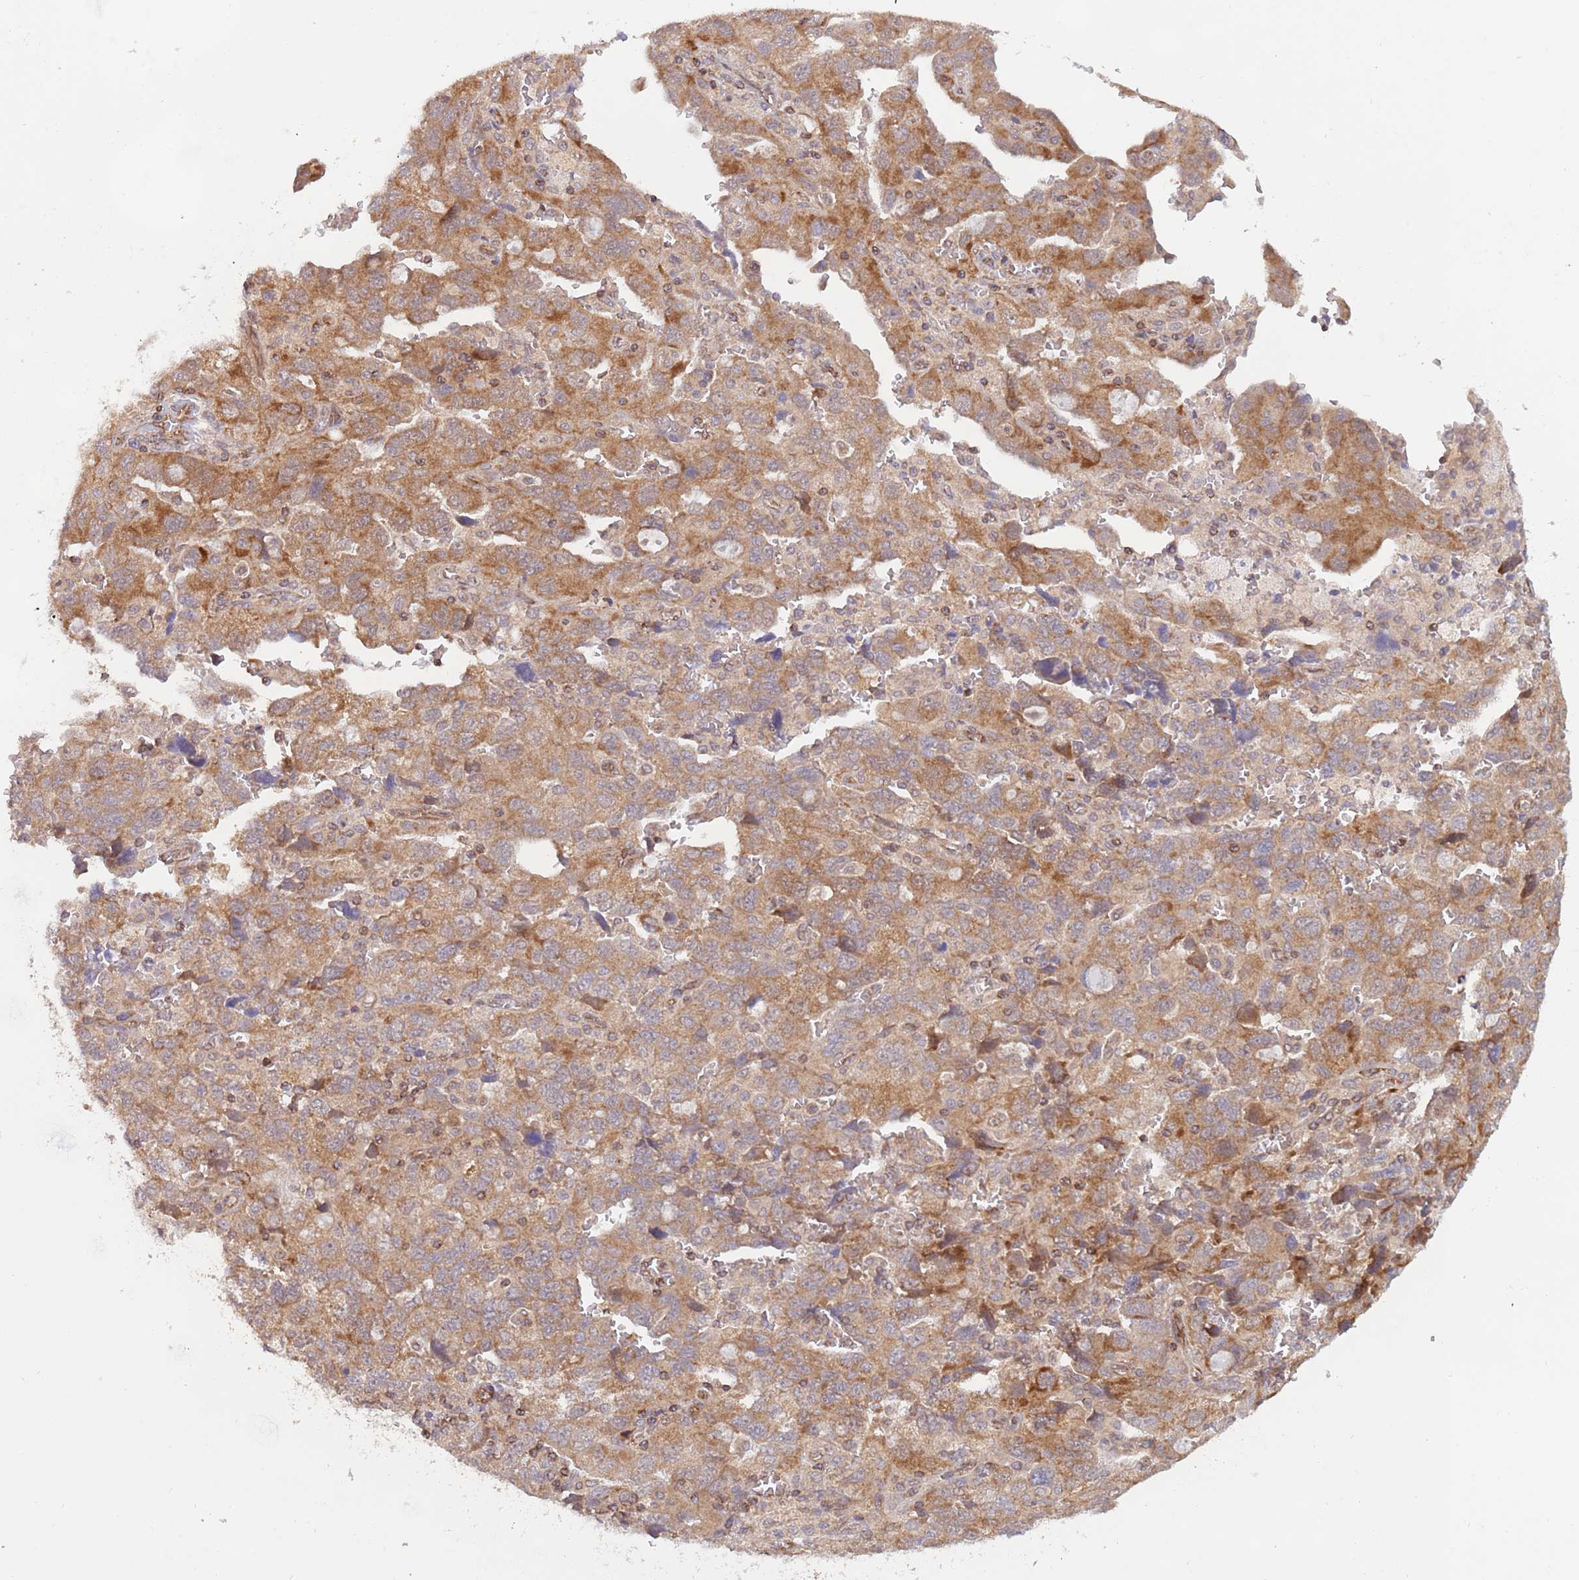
{"staining": {"intensity": "moderate", "quantity": ">75%", "location": "cytoplasmic/membranous"}, "tissue": "ovarian cancer", "cell_type": "Tumor cells", "image_type": "cancer", "snomed": [{"axis": "morphology", "description": "Carcinoma, NOS"}, {"axis": "morphology", "description": "Cystadenocarcinoma, serous, NOS"}, {"axis": "topography", "description": "Ovary"}], "caption": "The image shows staining of ovarian serous cystadenocarcinoma, revealing moderate cytoplasmic/membranous protein positivity (brown color) within tumor cells.", "gene": "GUK1", "patient": {"sex": "female", "age": 69}}